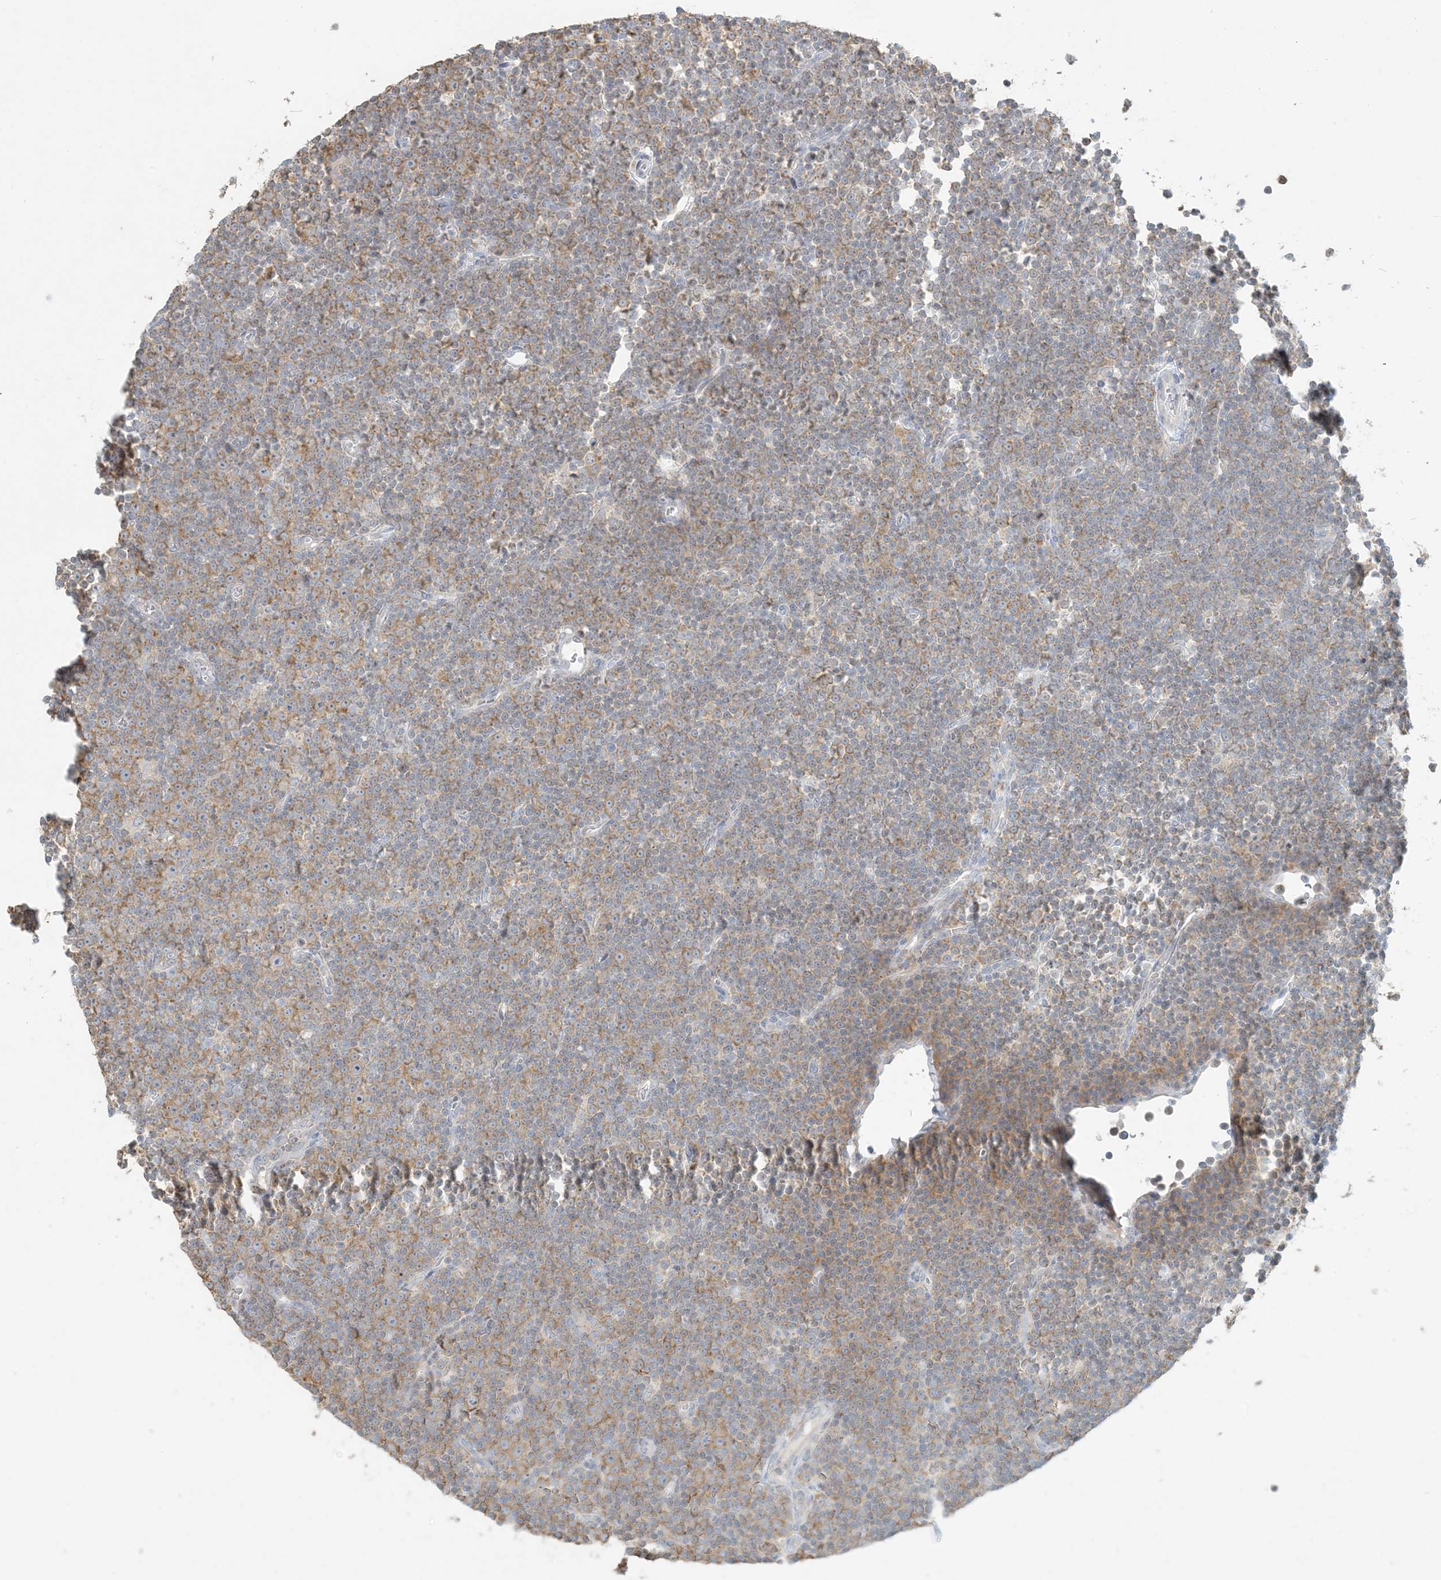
{"staining": {"intensity": "moderate", "quantity": "25%-75%", "location": "cytoplasmic/membranous"}, "tissue": "lymphoma", "cell_type": "Tumor cells", "image_type": "cancer", "snomed": [{"axis": "morphology", "description": "Malignant lymphoma, non-Hodgkin's type, Low grade"}, {"axis": "topography", "description": "Lymph node"}], "caption": "IHC histopathology image of neoplastic tissue: human low-grade malignant lymphoma, non-Hodgkin's type stained using immunohistochemistry (IHC) displays medium levels of moderate protein expression localized specifically in the cytoplasmic/membranous of tumor cells, appearing as a cytoplasmic/membranous brown color.", "gene": "HACL1", "patient": {"sex": "female", "age": 67}}